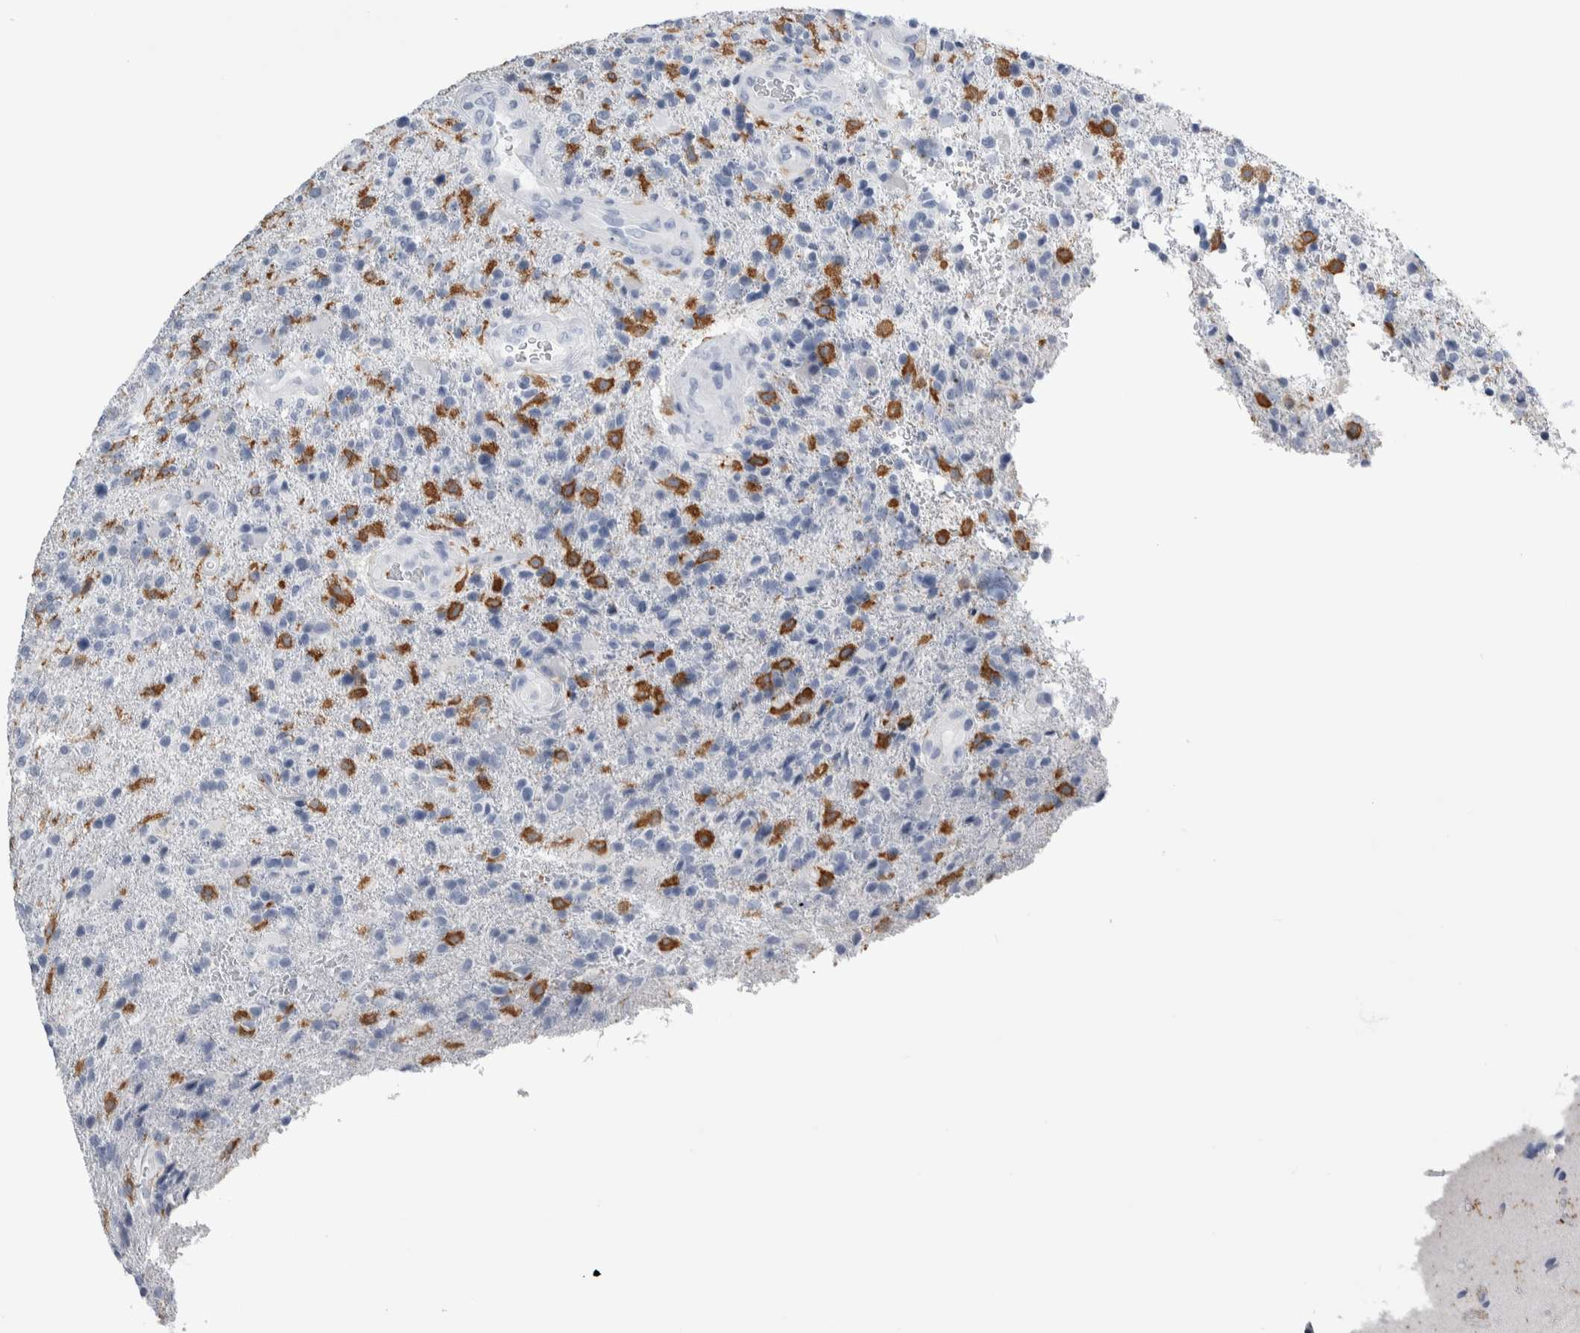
{"staining": {"intensity": "negative", "quantity": "none", "location": "none"}, "tissue": "glioma", "cell_type": "Tumor cells", "image_type": "cancer", "snomed": [{"axis": "morphology", "description": "Glioma, malignant, High grade"}, {"axis": "topography", "description": "Brain"}], "caption": "A photomicrograph of glioma stained for a protein reveals no brown staining in tumor cells. (DAB IHC visualized using brightfield microscopy, high magnification).", "gene": "SKAP2", "patient": {"sex": "male", "age": 72}}